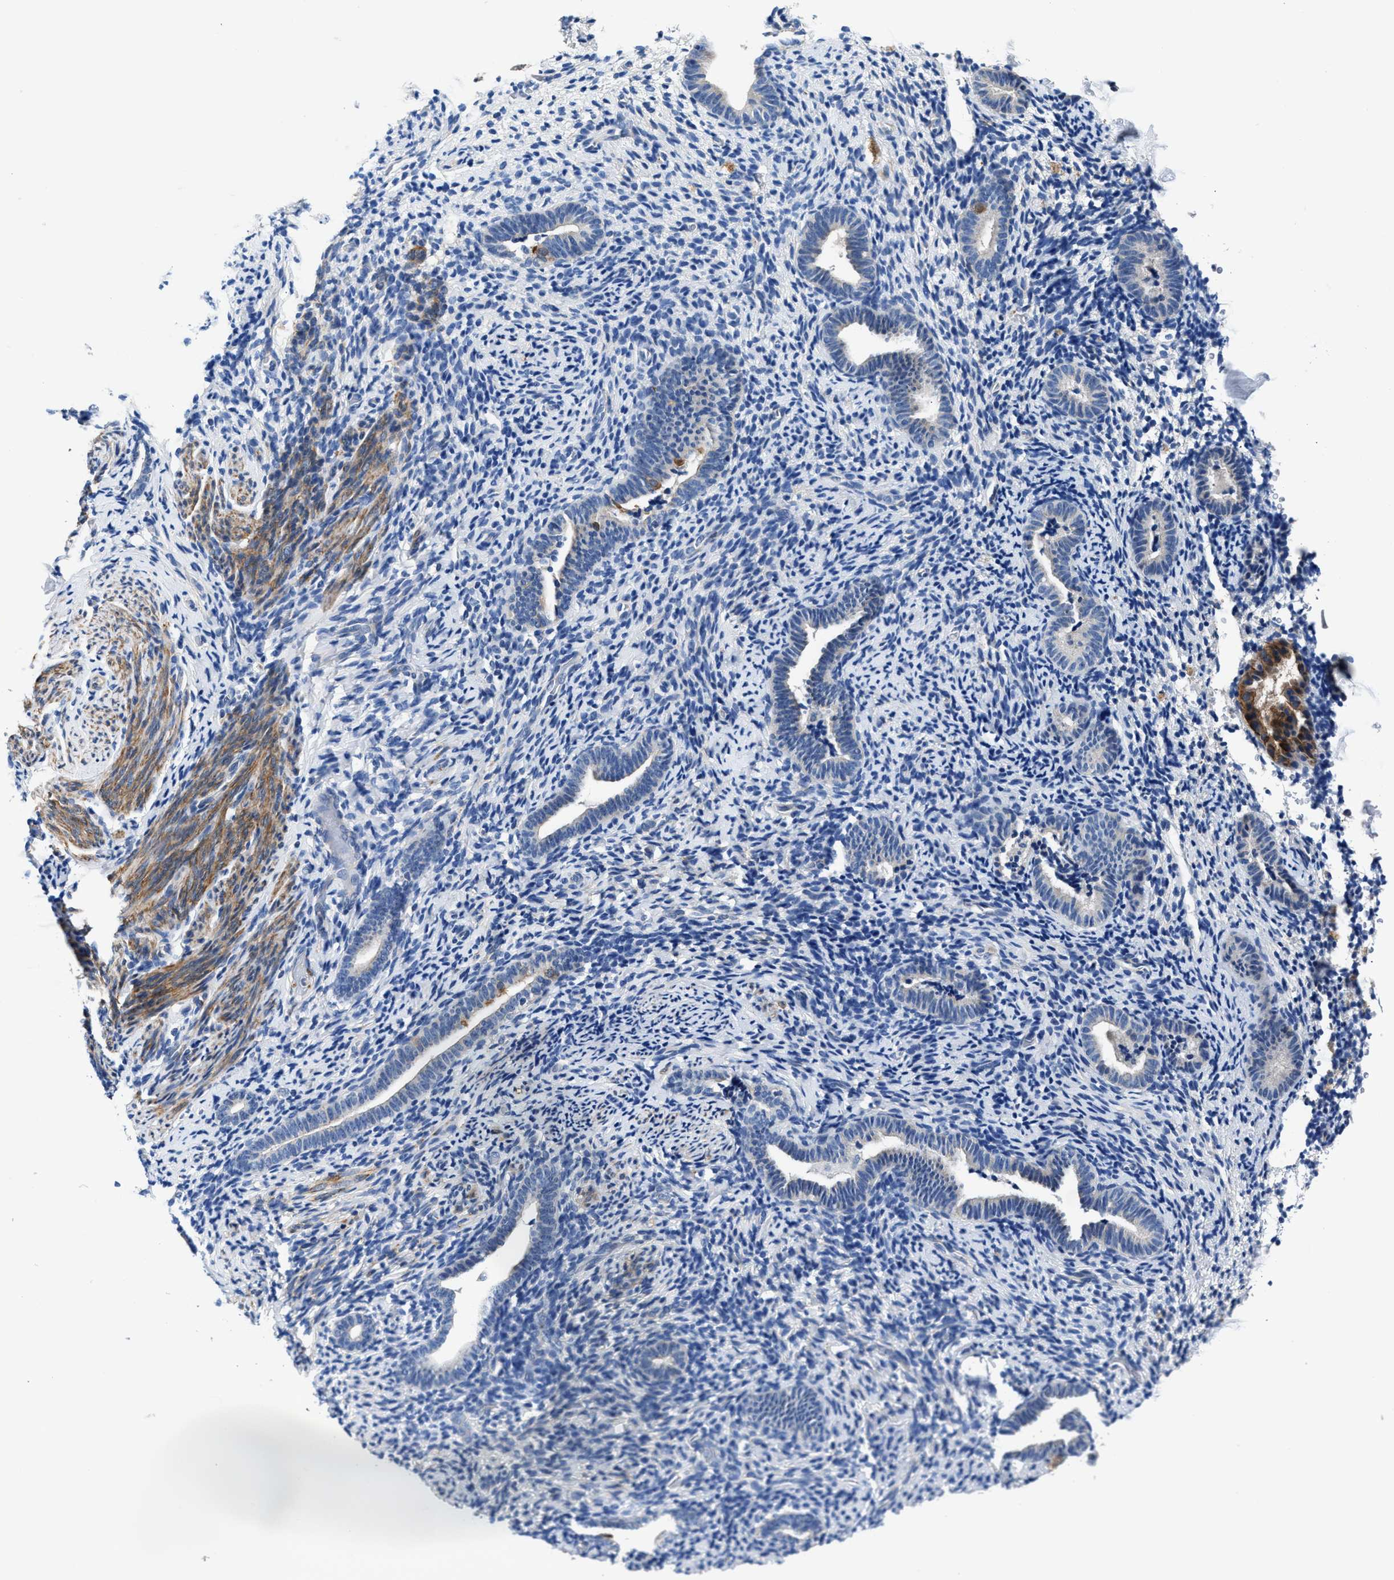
{"staining": {"intensity": "weak", "quantity": "<25%", "location": "cytoplasmic/membranous"}, "tissue": "endometrium", "cell_type": "Cells in endometrial stroma", "image_type": "normal", "snomed": [{"axis": "morphology", "description": "Normal tissue, NOS"}, {"axis": "topography", "description": "Endometrium"}], "caption": "Human endometrium stained for a protein using immunohistochemistry reveals no expression in cells in endometrial stroma.", "gene": "PARG", "patient": {"sex": "female", "age": 51}}